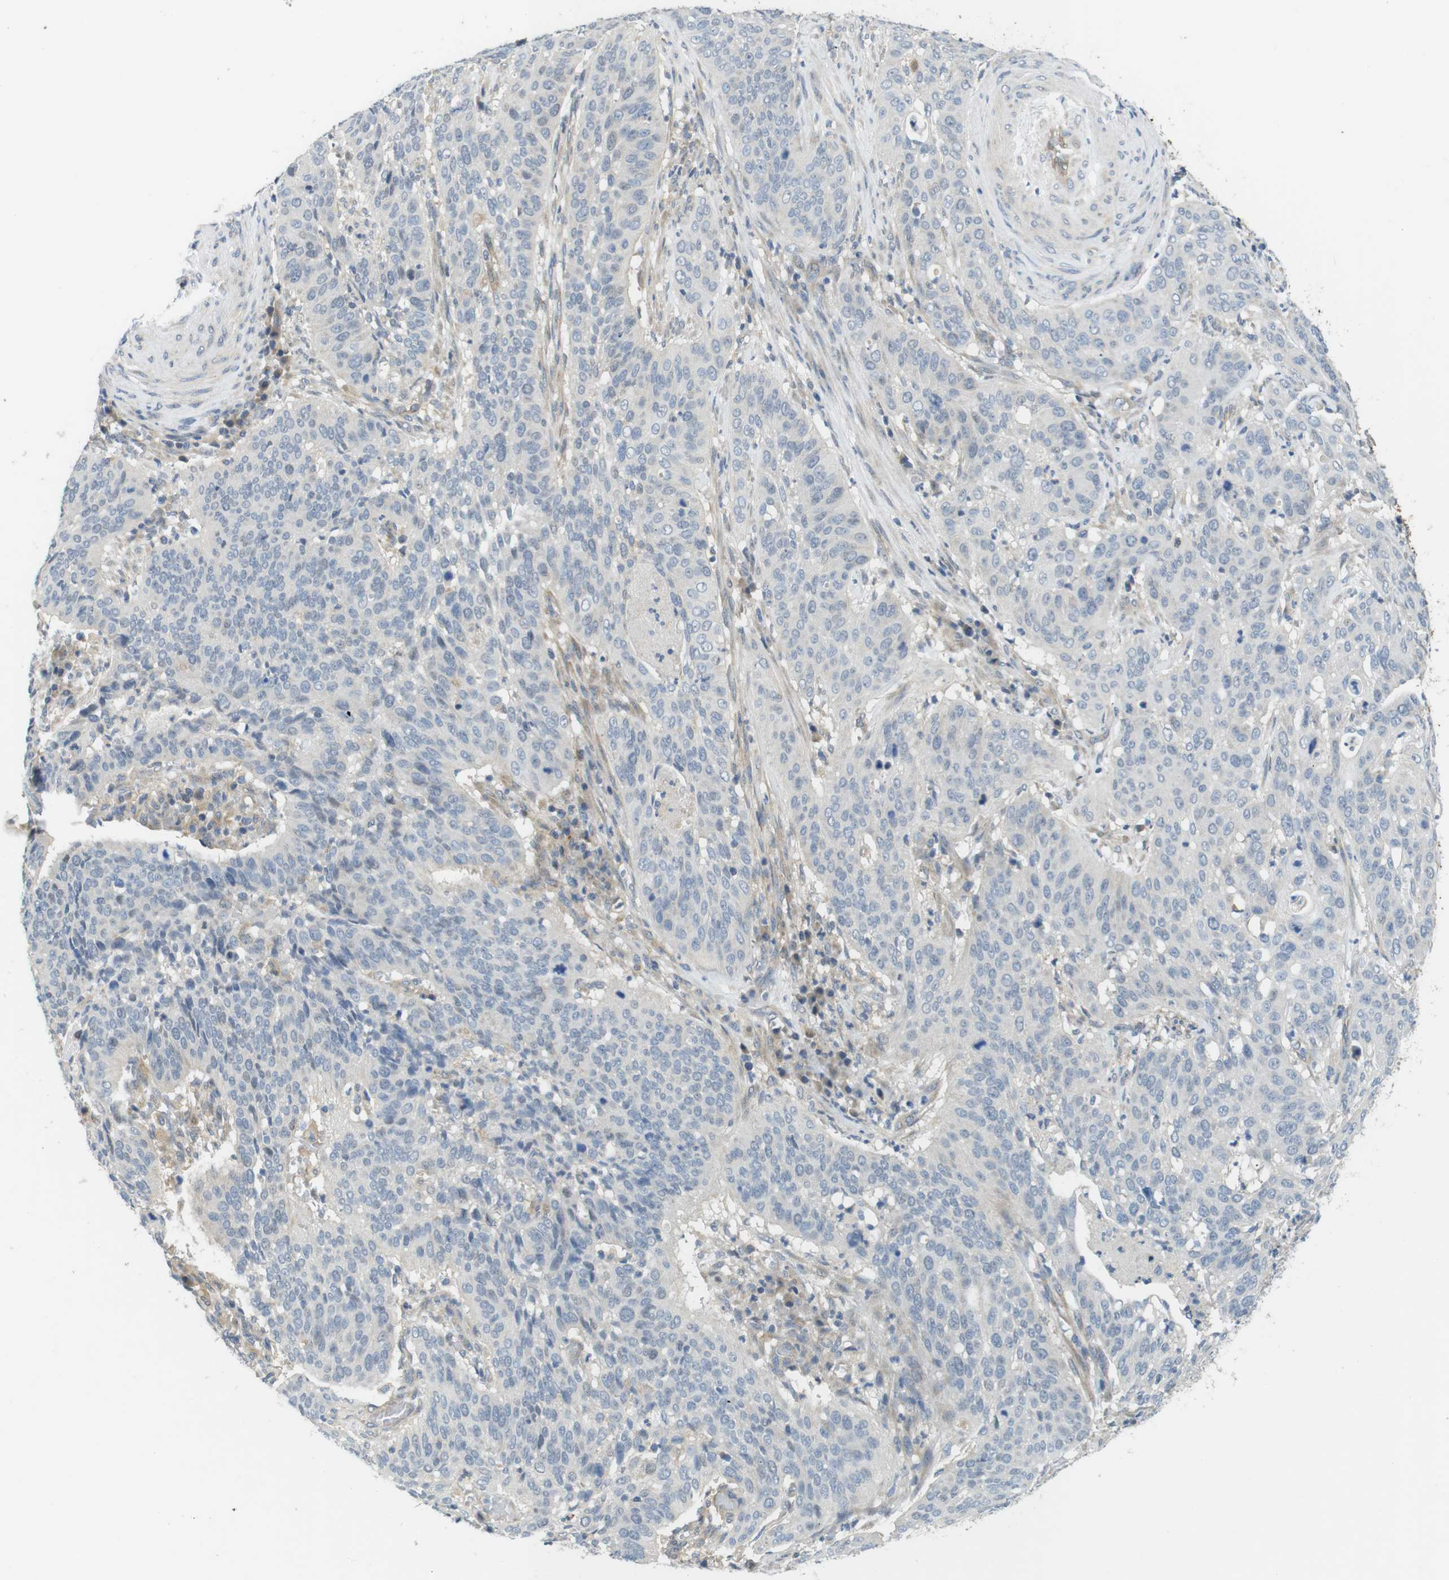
{"staining": {"intensity": "negative", "quantity": "none", "location": "none"}, "tissue": "cervical cancer", "cell_type": "Tumor cells", "image_type": "cancer", "snomed": [{"axis": "morphology", "description": "Normal tissue, NOS"}, {"axis": "morphology", "description": "Squamous cell carcinoma, NOS"}, {"axis": "topography", "description": "Cervix"}], "caption": "IHC of human cervical squamous cell carcinoma reveals no expression in tumor cells.", "gene": "ABHD15", "patient": {"sex": "female", "age": 39}}